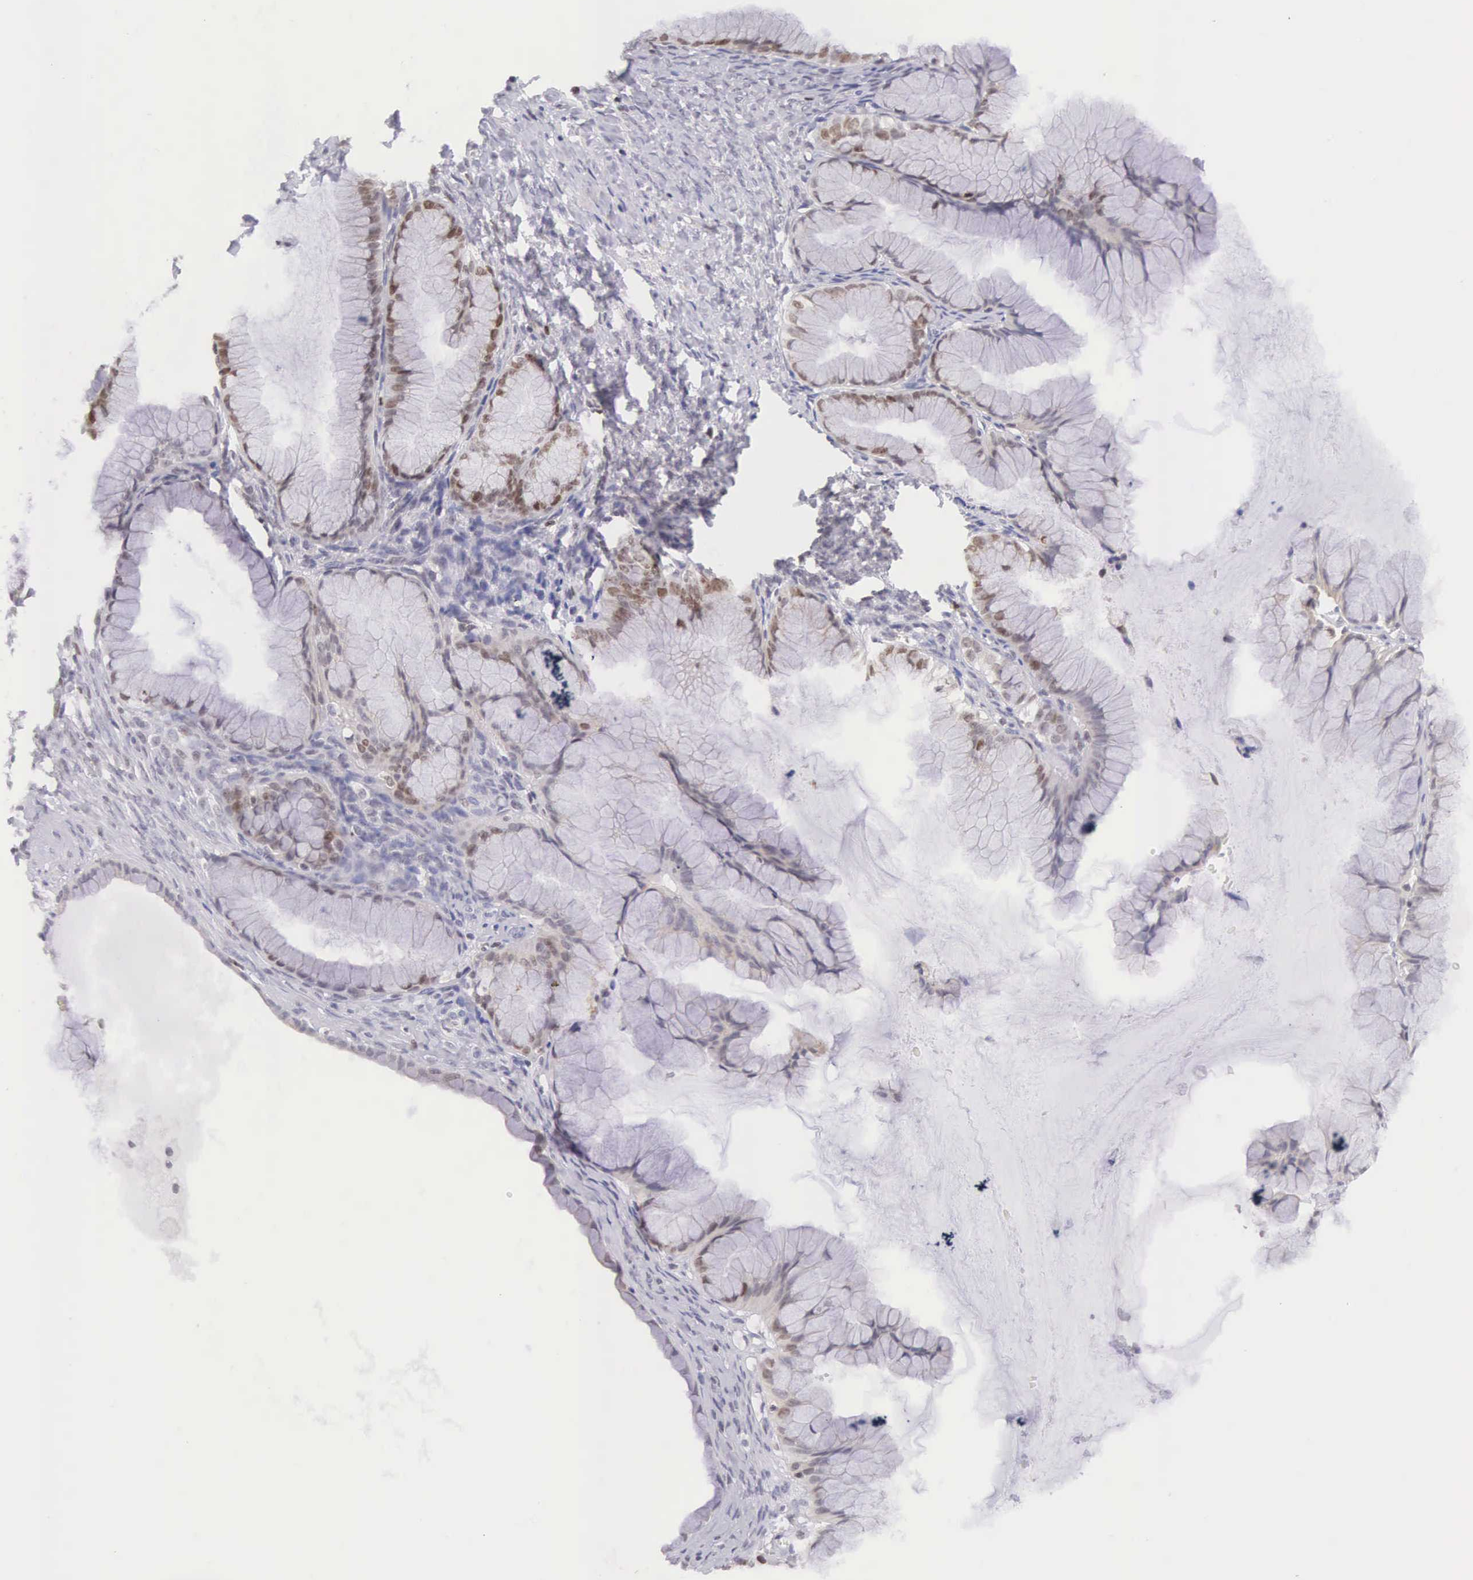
{"staining": {"intensity": "weak", "quantity": "25%-75%", "location": "nuclear"}, "tissue": "ovarian cancer", "cell_type": "Tumor cells", "image_type": "cancer", "snomed": [{"axis": "morphology", "description": "Cystadenocarcinoma, mucinous, NOS"}, {"axis": "topography", "description": "Ovary"}], "caption": "Ovarian cancer (mucinous cystadenocarcinoma) was stained to show a protein in brown. There is low levels of weak nuclear expression in about 25%-75% of tumor cells. (IHC, brightfield microscopy, high magnification).", "gene": "VRK1", "patient": {"sex": "female", "age": 41}}